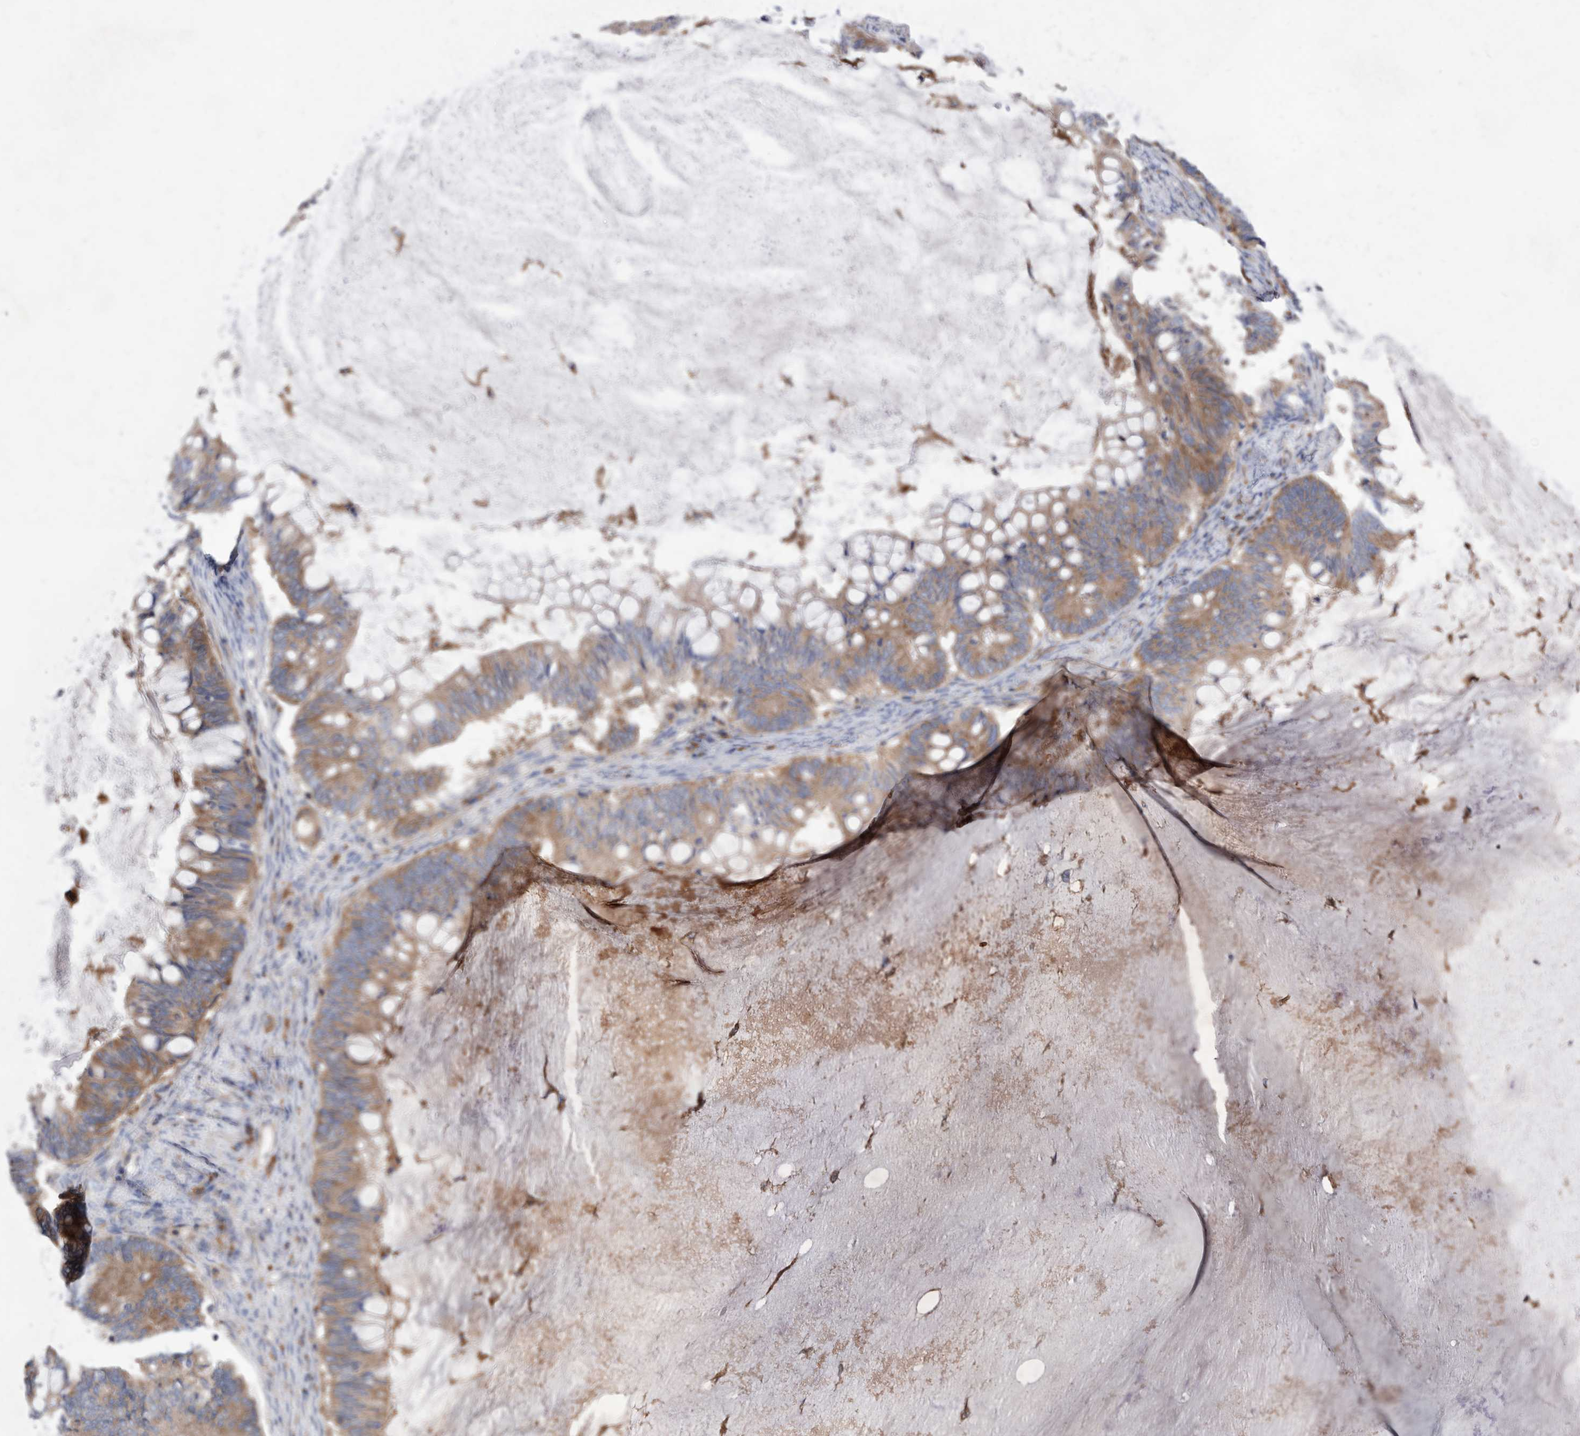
{"staining": {"intensity": "moderate", "quantity": ">75%", "location": "cytoplasmic/membranous"}, "tissue": "ovarian cancer", "cell_type": "Tumor cells", "image_type": "cancer", "snomed": [{"axis": "morphology", "description": "Cystadenocarcinoma, mucinous, NOS"}, {"axis": "topography", "description": "Ovary"}], "caption": "There is medium levels of moderate cytoplasmic/membranous staining in tumor cells of ovarian mucinous cystadenocarcinoma, as demonstrated by immunohistochemical staining (brown color).", "gene": "SMG7", "patient": {"sex": "female", "age": 61}}